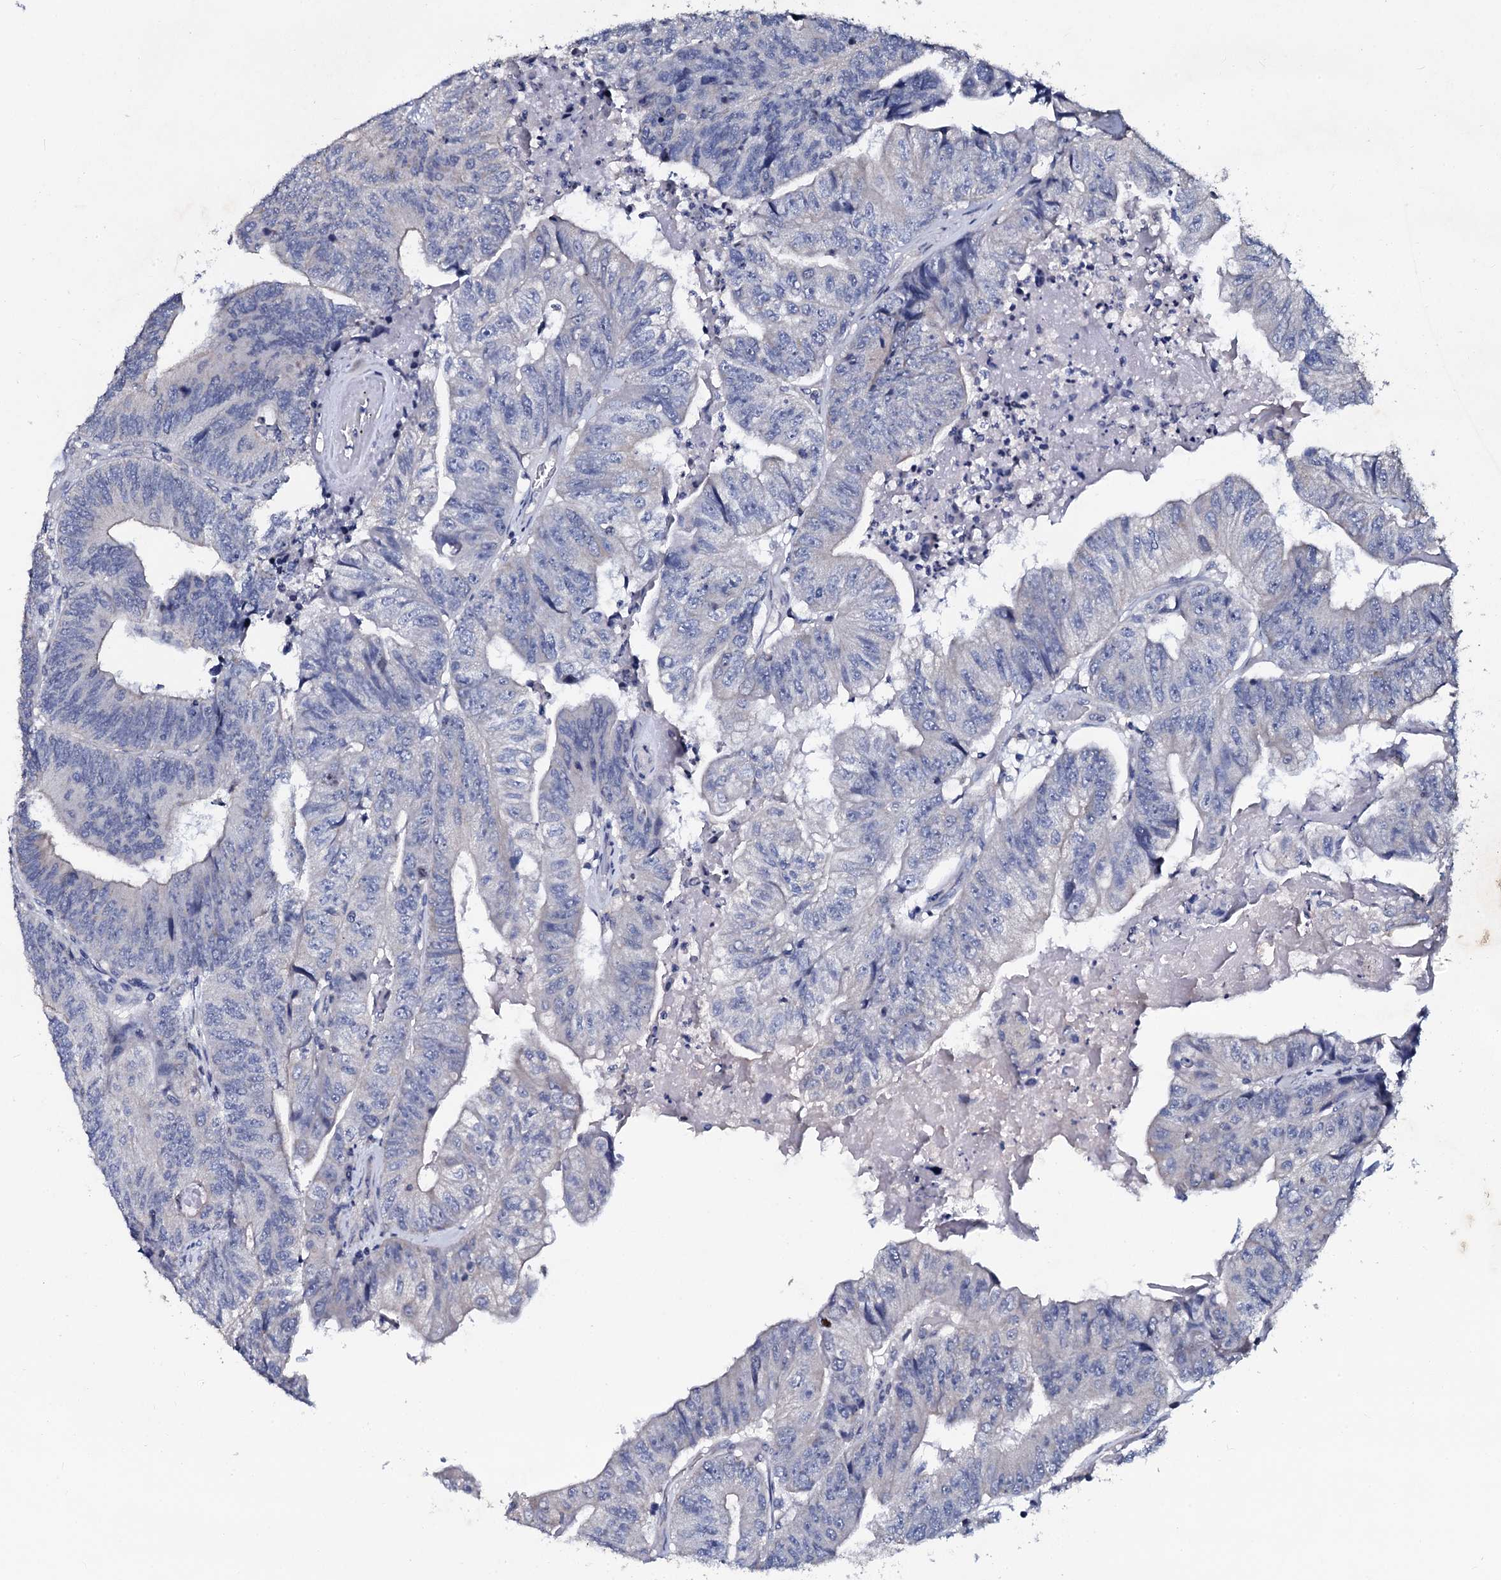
{"staining": {"intensity": "negative", "quantity": "none", "location": "none"}, "tissue": "colorectal cancer", "cell_type": "Tumor cells", "image_type": "cancer", "snomed": [{"axis": "morphology", "description": "Adenocarcinoma, NOS"}, {"axis": "topography", "description": "Colon"}], "caption": "Tumor cells show no significant expression in colorectal cancer.", "gene": "SLC37A4", "patient": {"sex": "female", "age": 67}}